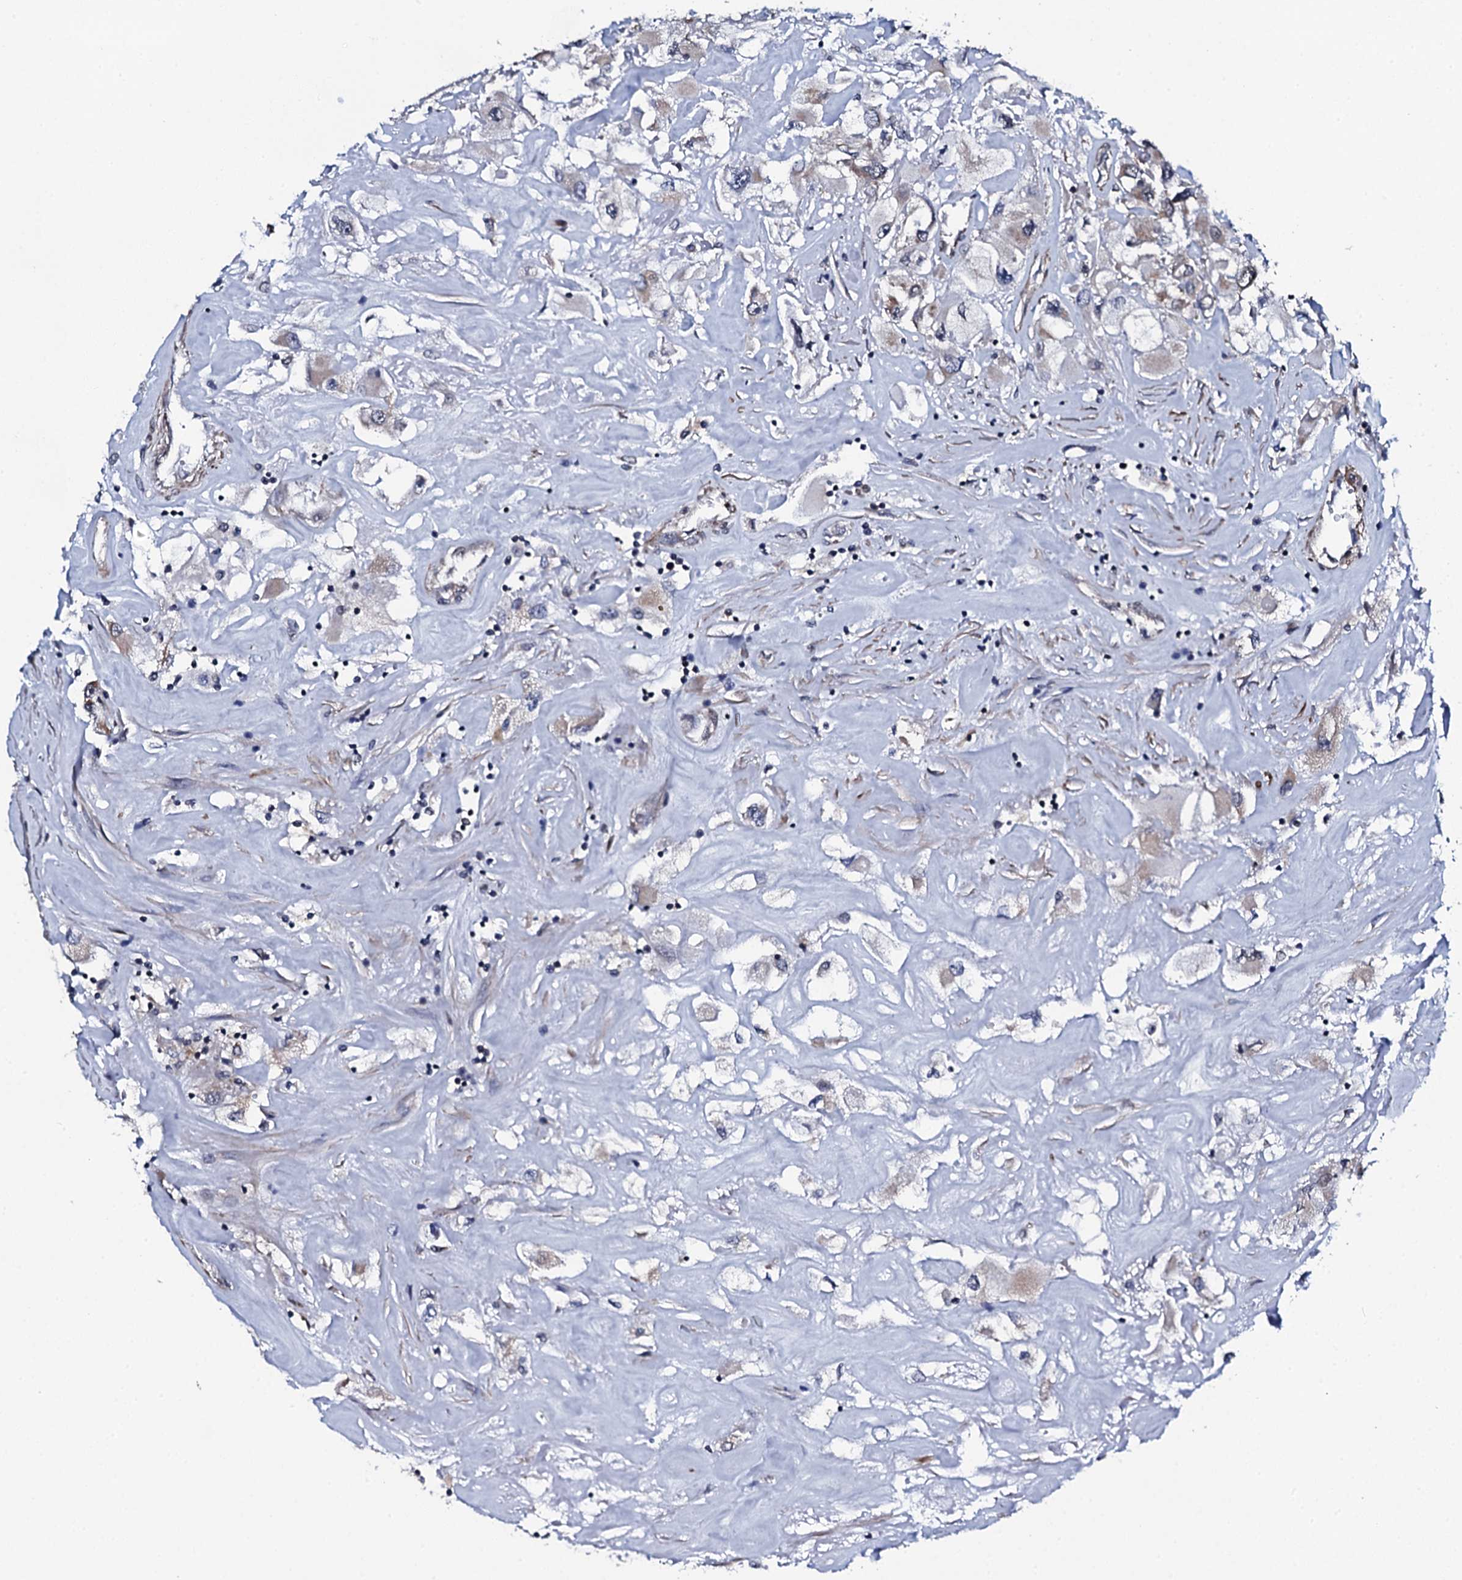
{"staining": {"intensity": "weak", "quantity": "<25%", "location": "cytoplasmic/membranous"}, "tissue": "renal cancer", "cell_type": "Tumor cells", "image_type": "cancer", "snomed": [{"axis": "morphology", "description": "Adenocarcinoma, NOS"}, {"axis": "topography", "description": "Kidney"}], "caption": "The IHC photomicrograph has no significant expression in tumor cells of renal adenocarcinoma tissue.", "gene": "CWC15", "patient": {"sex": "female", "age": 52}}